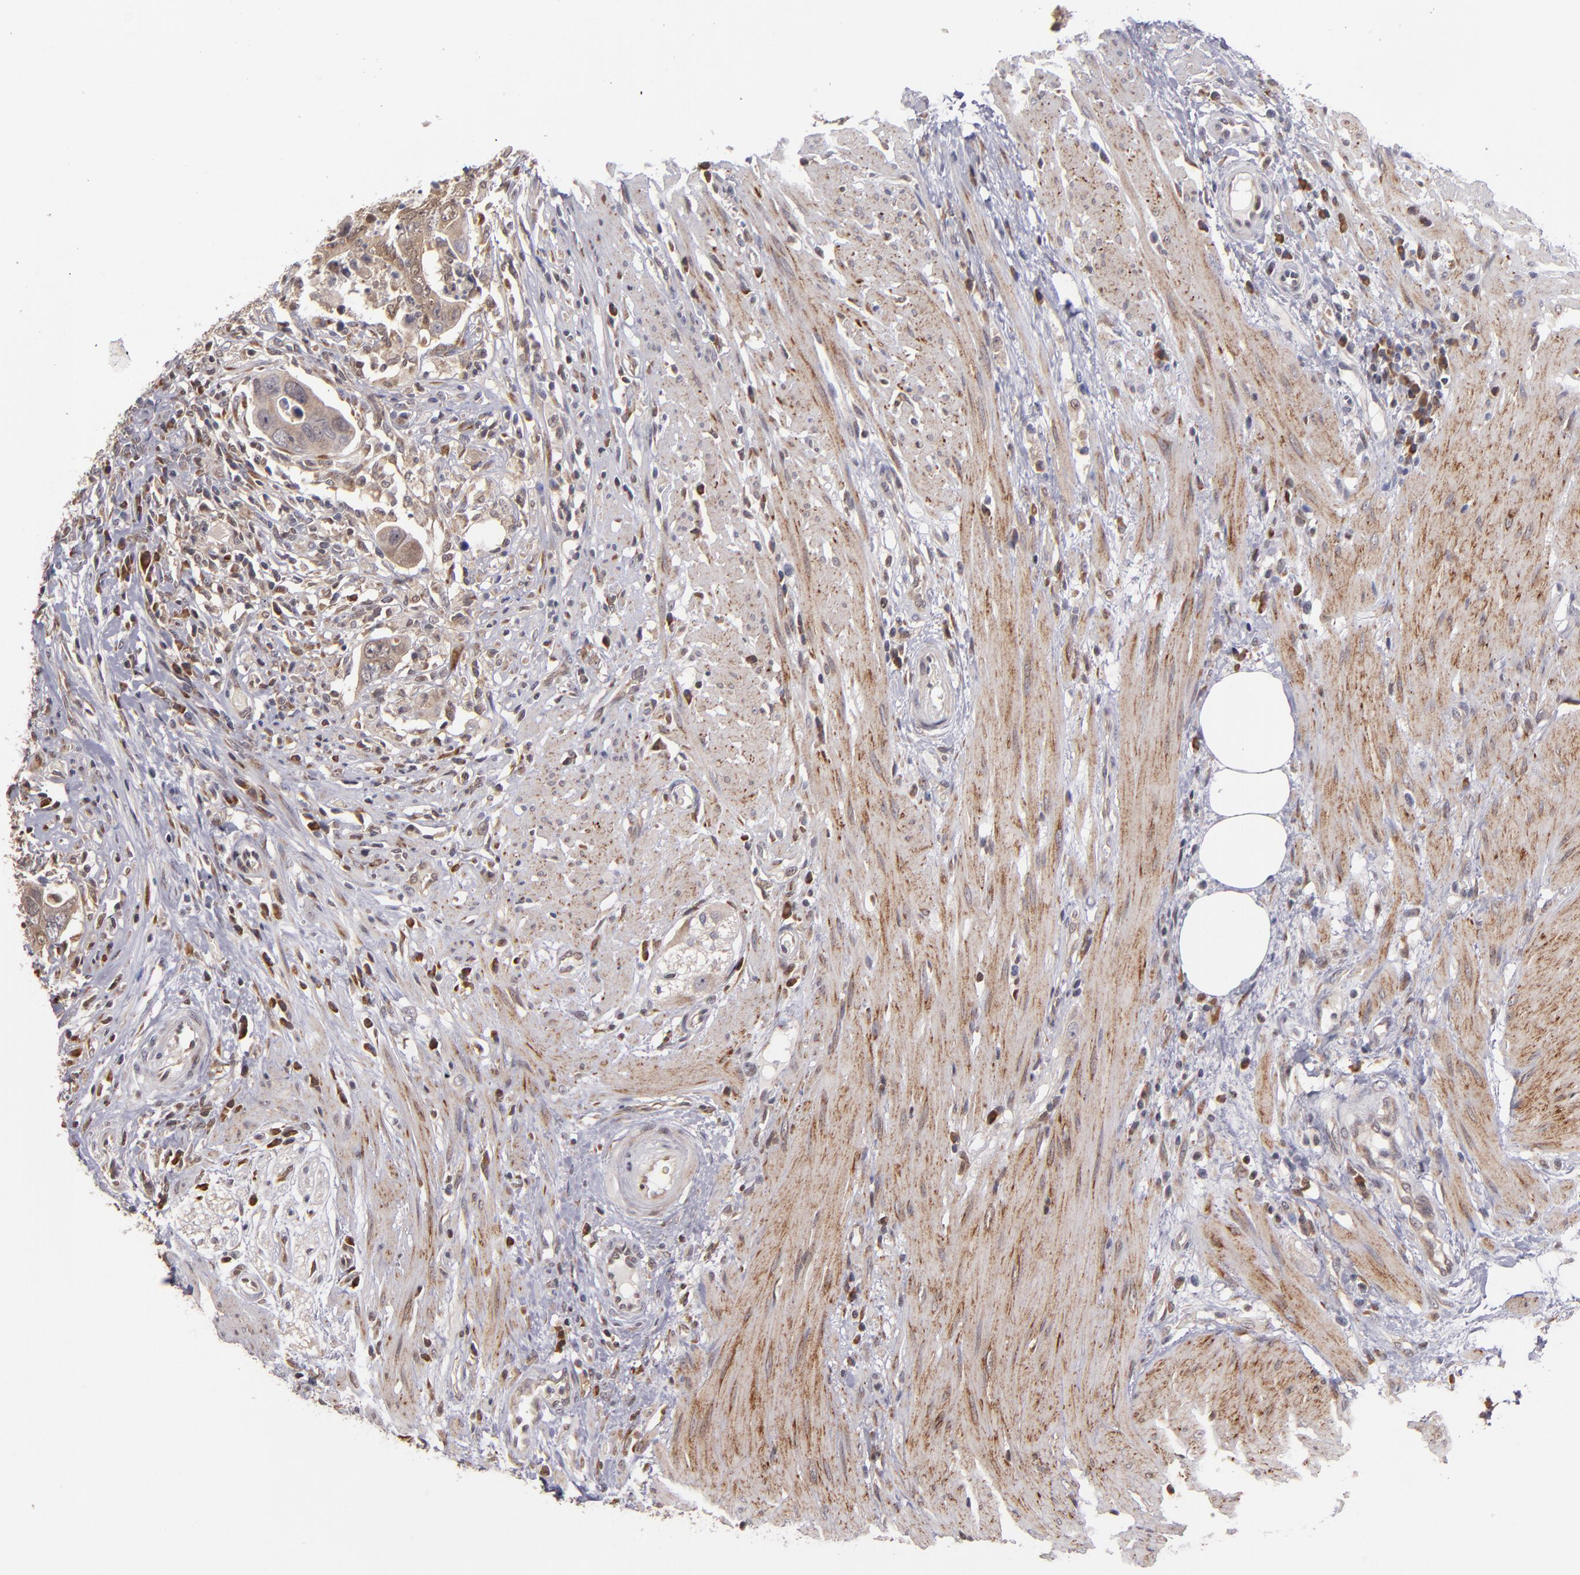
{"staining": {"intensity": "moderate", "quantity": ">75%", "location": "cytoplasmic/membranous"}, "tissue": "colorectal cancer", "cell_type": "Tumor cells", "image_type": "cancer", "snomed": [{"axis": "morphology", "description": "Adenocarcinoma, NOS"}, {"axis": "topography", "description": "Rectum"}], "caption": "Protein expression analysis of adenocarcinoma (colorectal) reveals moderate cytoplasmic/membranous positivity in approximately >75% of tumor cells.", "gene": "CASP1", "patient": {"sex": "male", "age": 53}}